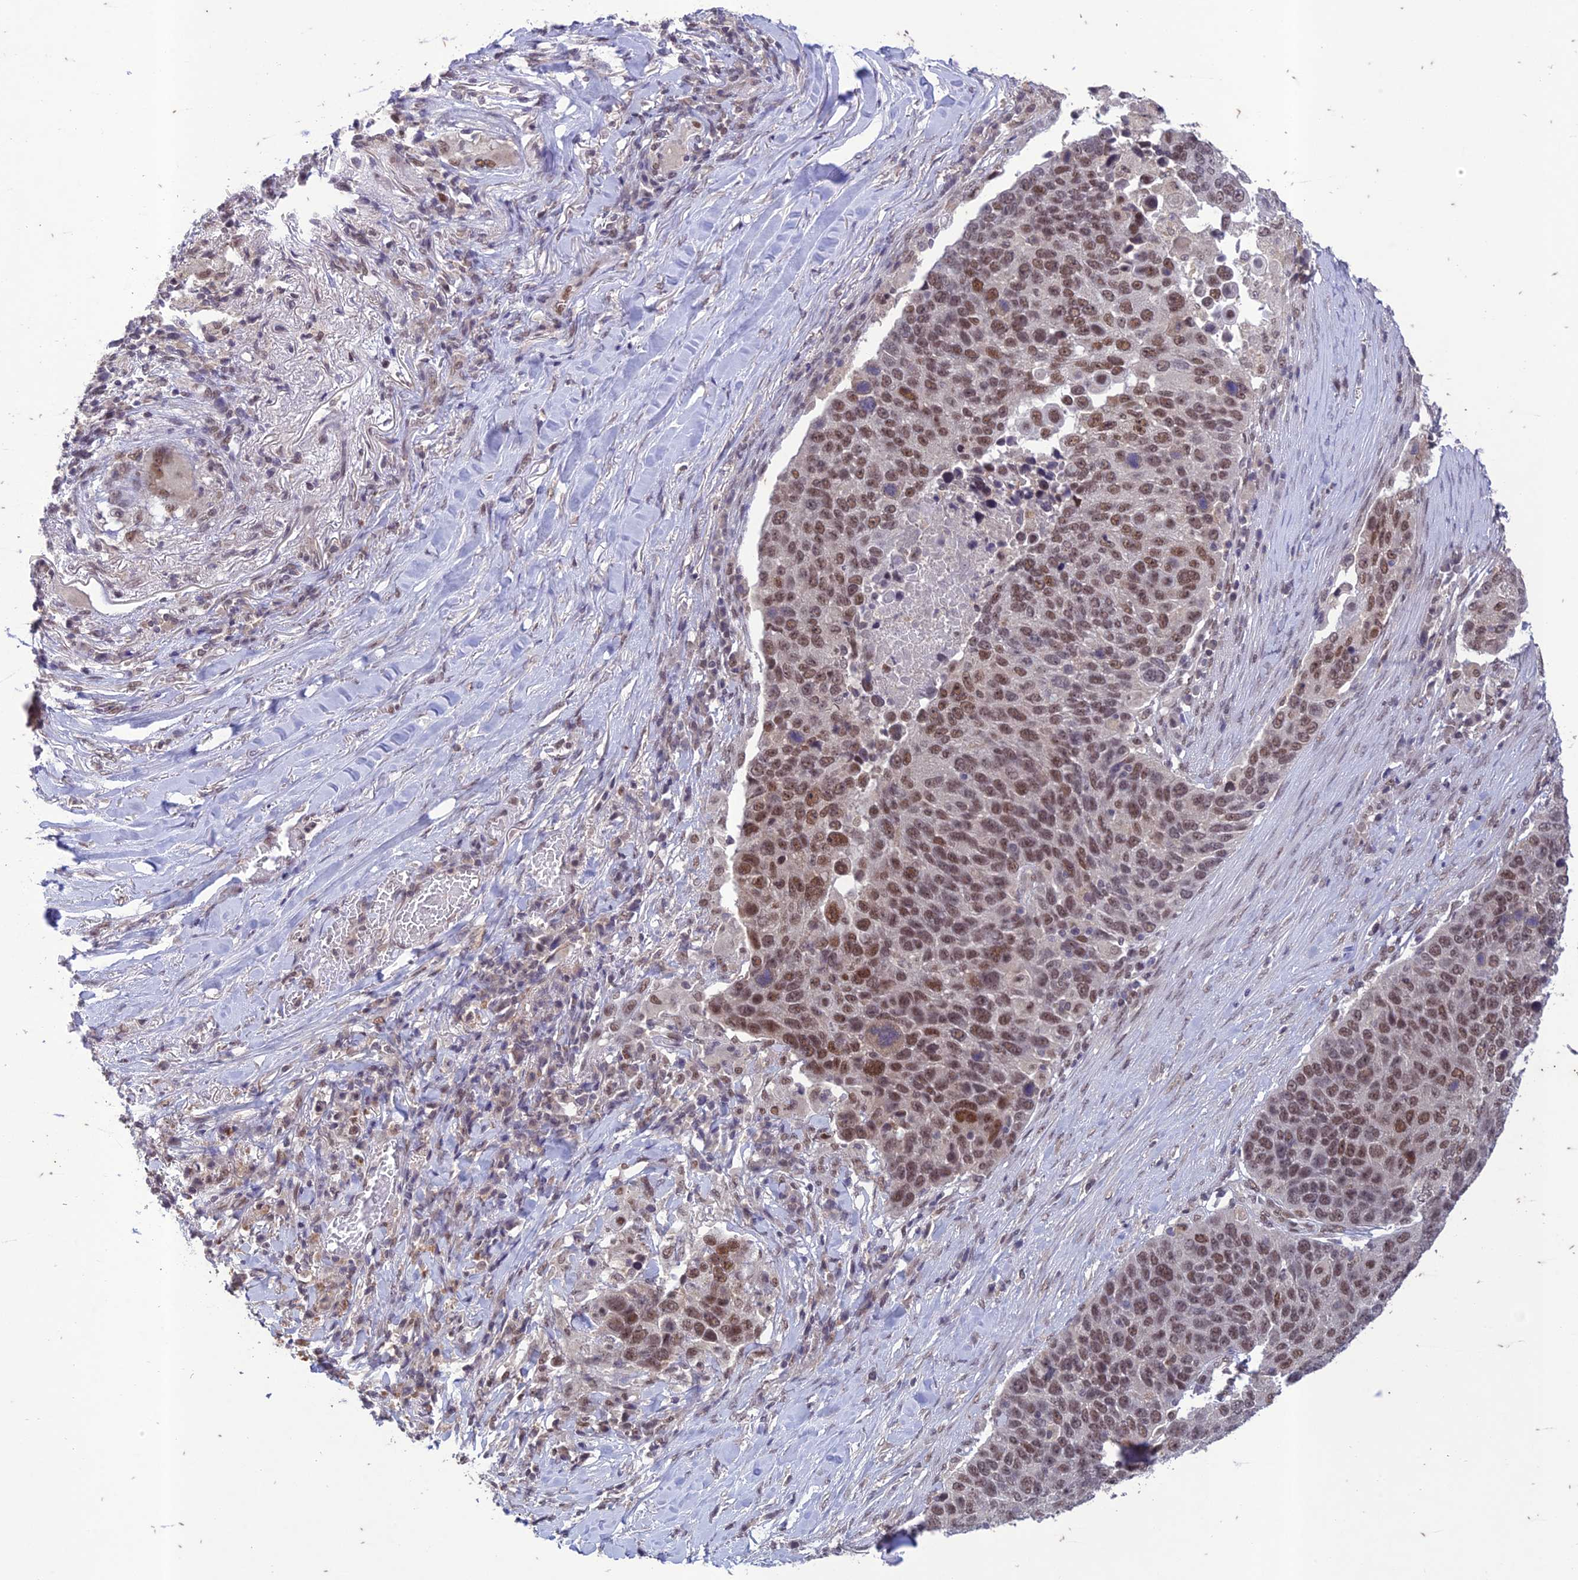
{"staining": {"intensity": "moderate", "quantity": ">75%", "location": "nuclear"}, "tissue": "lung cancer", "cell_type": "Tumor cells", "image_type": "cancer", "snomed": [{"axis": "morphology", "description": "Normal tissue, NOS"}, {"axis": "morphology", "description": "Squamous cell carcinoma, NOS"}, {"axis": "topography", "description": "Lymph node"}, {"axis": "topography", "description": "Lung"}], "caption": "This image shows lung squamous cell carcinoma stained with immunohistochemistry (IHC) to label a protein in brown. The nuclear of tumor cells show moderate positivity for the protein. Nuclei are counter-stained blue.", "gene": "POP4", "patient": {"sex": "male", "age": 66}}